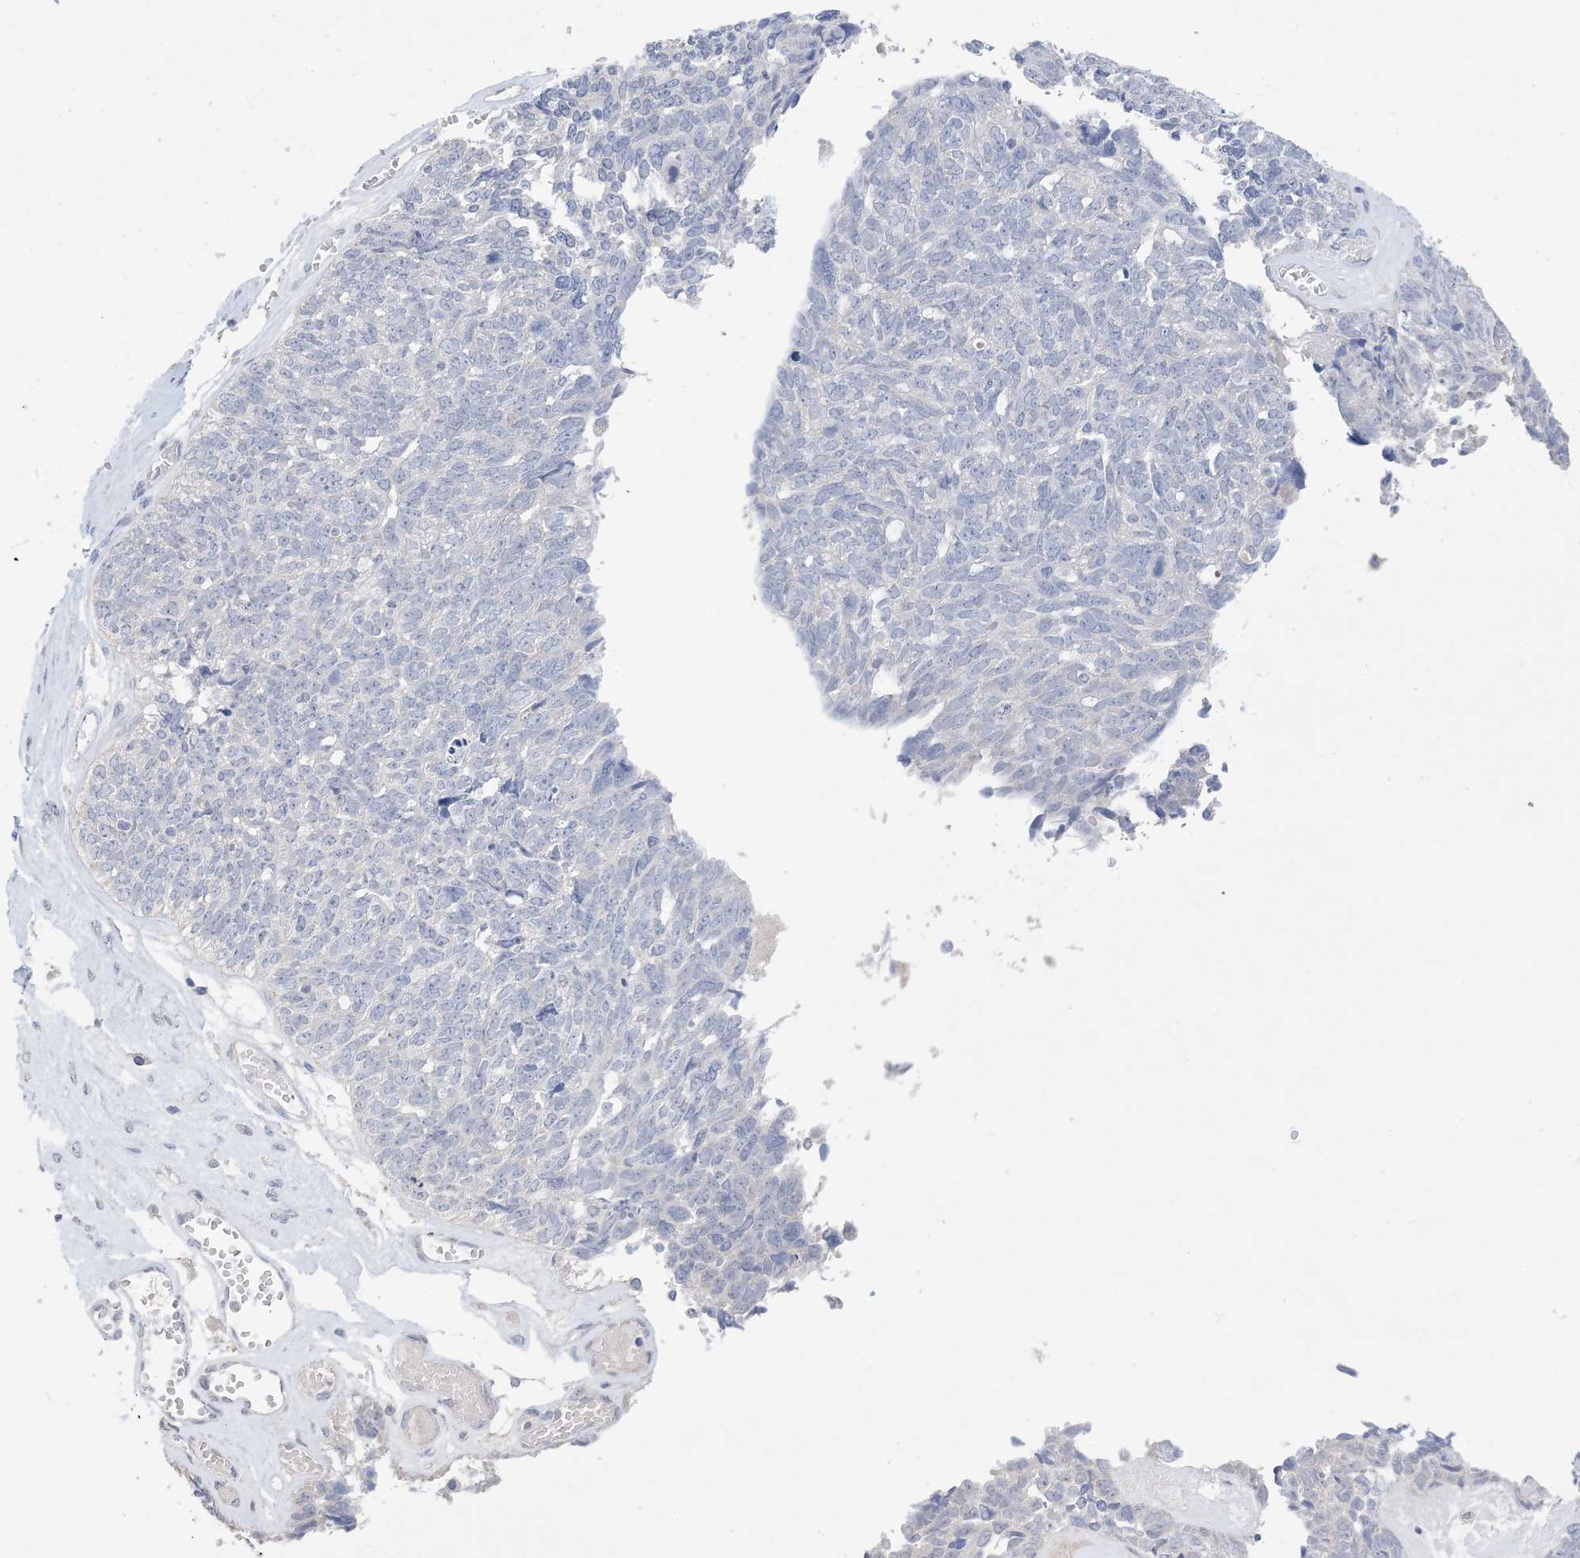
{"staining": {"intensity": "negative", "quantity": "none", "location": "none"}, "tissue": "ovarian cancer", "cell_type": "Tumor cells", "image_type": "cancer", "snomed": [{"axis": "morphology", "description": "Cystadenocarcinoma, serous, NOS"}, {"axis": "topography", "description": "Ovary"}], "caption": "Tumor cells are negative for protein expression in human ovarian cancer.", "gene": "DSC3", "patient": {"sex": "female", "age": 79}}